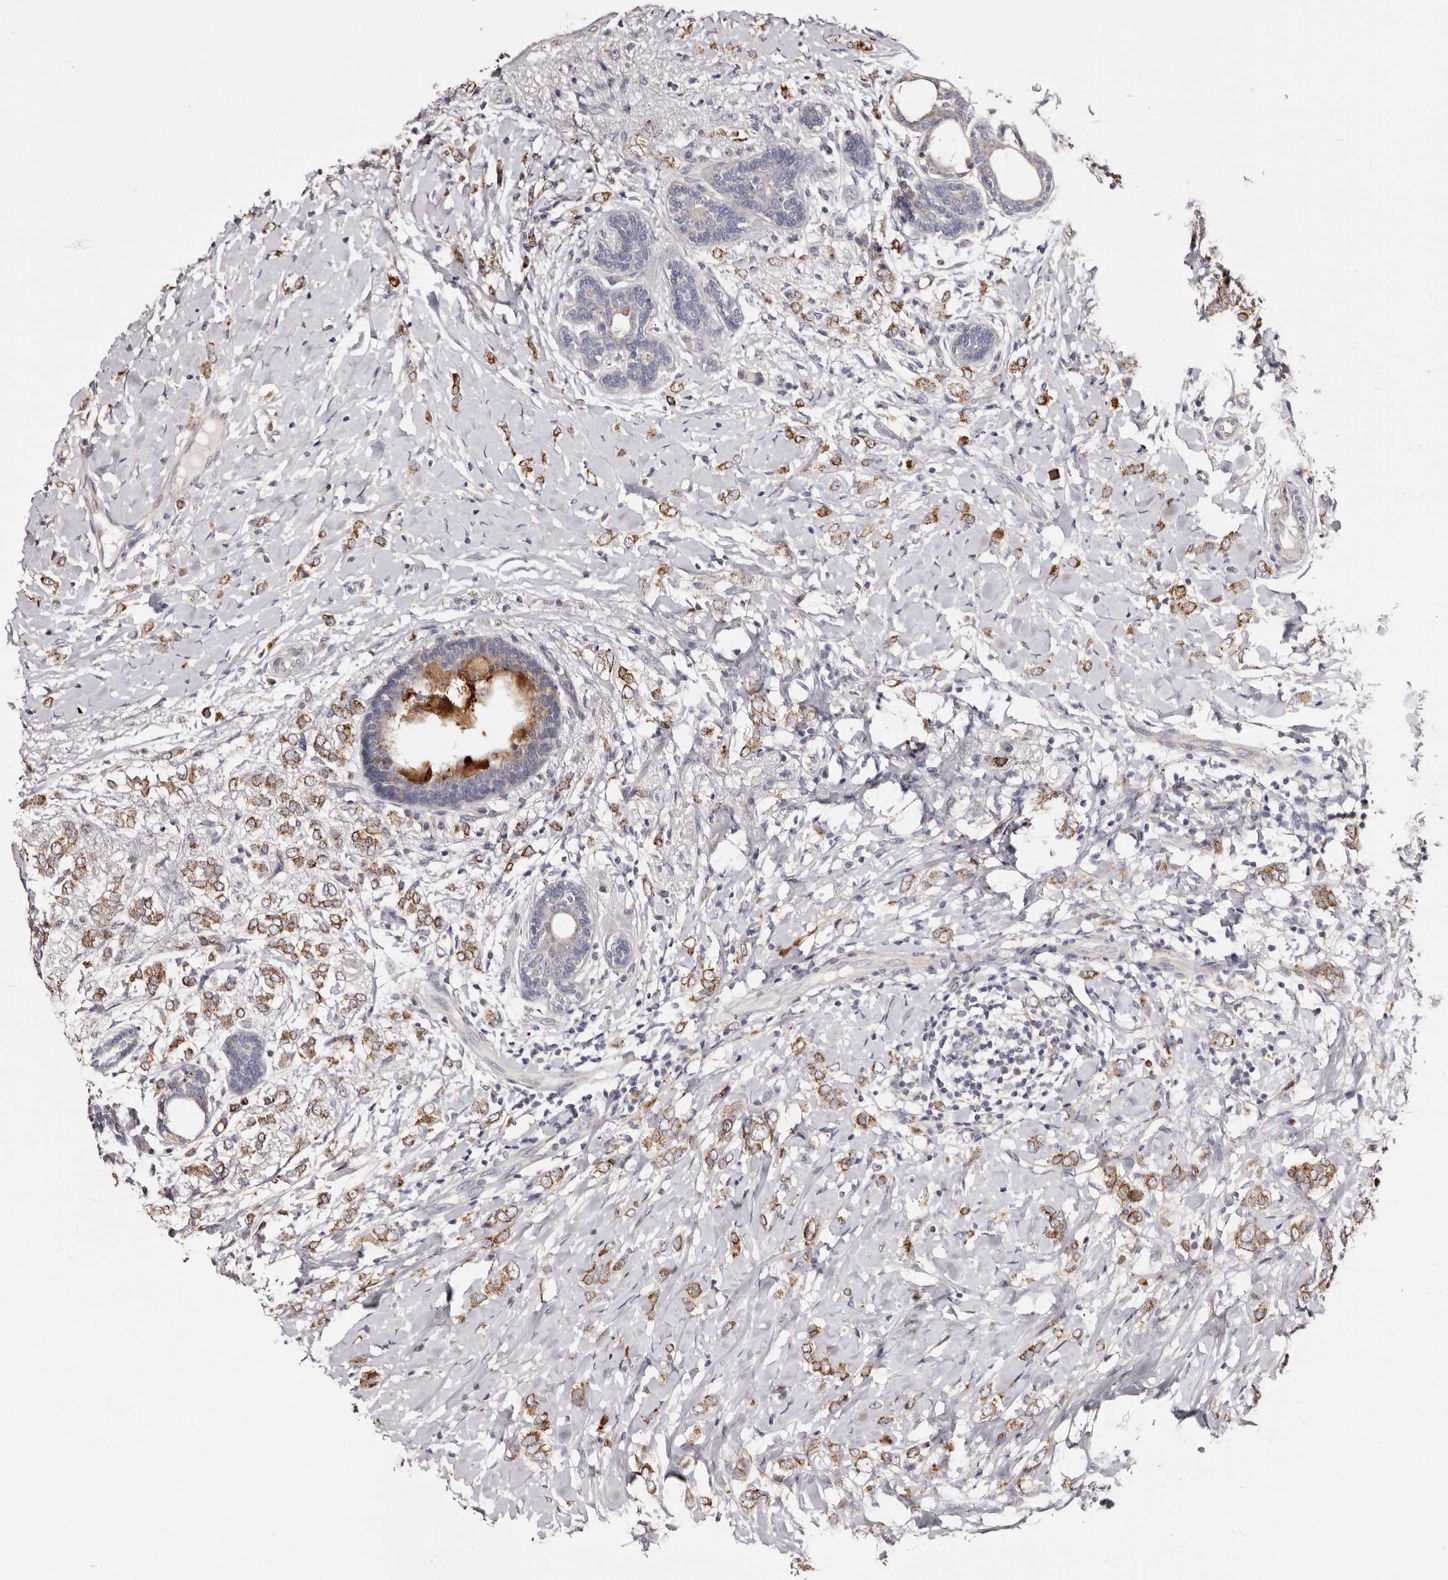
{"staining": {"intensity": "moderate", "quantity": ">75%", "location": "cytoplasmic/membranous"}, "tissue": "breast cancer", "cell_type": "Tumor cells", "image_type": "cancer", "snomed": [{"axis": "morphology", "description": "Normal tissue, NOS"}, {"axis": "morphology", "description": "Lobular carcinoma"}, {"axis": "topography", "description": "Breast"}], "caption": "About >75% of tumor cells in human breast cancer (lobular carcinoma) demonstrate moderate cytoplasmic/membranous protein positivity as visualized by brown immunohistochemical staining.", "gene": "PTAFR", "patient": {"sex": "female", "age": 47}}